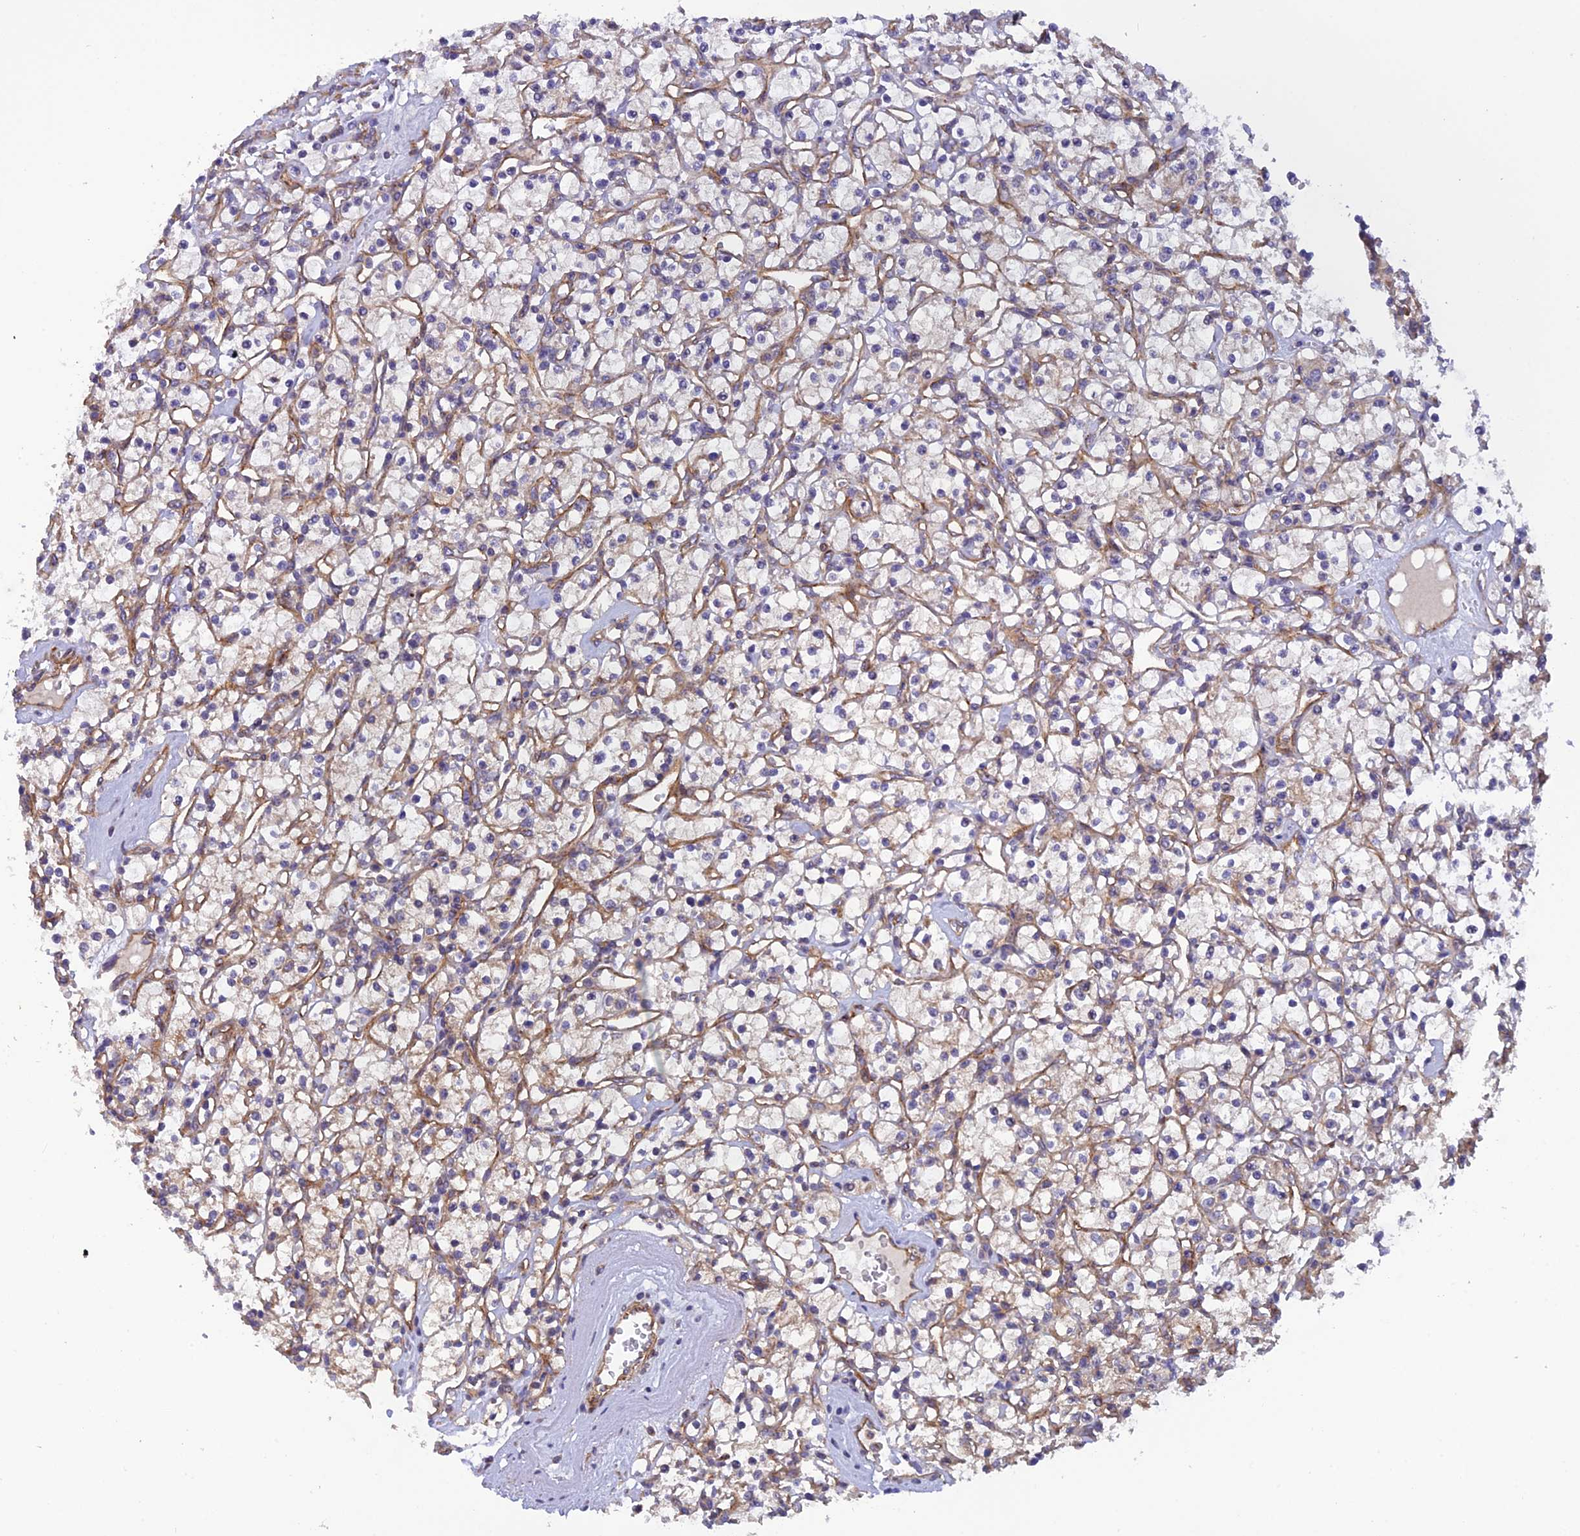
{"staining": {"intensity": "weak", "quantity": "25%-75%", "location": "cytoplasmic/membranous"}, "tissue": "renal cancer", "cell_type": "Tumor cells", "image_type": "cancer", "snomed": [{"axis": "morphology", "description": "Adenocarcinoma, NOS"}, {"axis": "topography", "description": "Kidney"}], "caption": "A low amount of weak cytoplasmic/membranous positivity is identified in about 25%-75% of tumor cells in renal cancer tissue.", "gene": "ADAMTS15", "patient": {"sex": "female", "age": 59}}